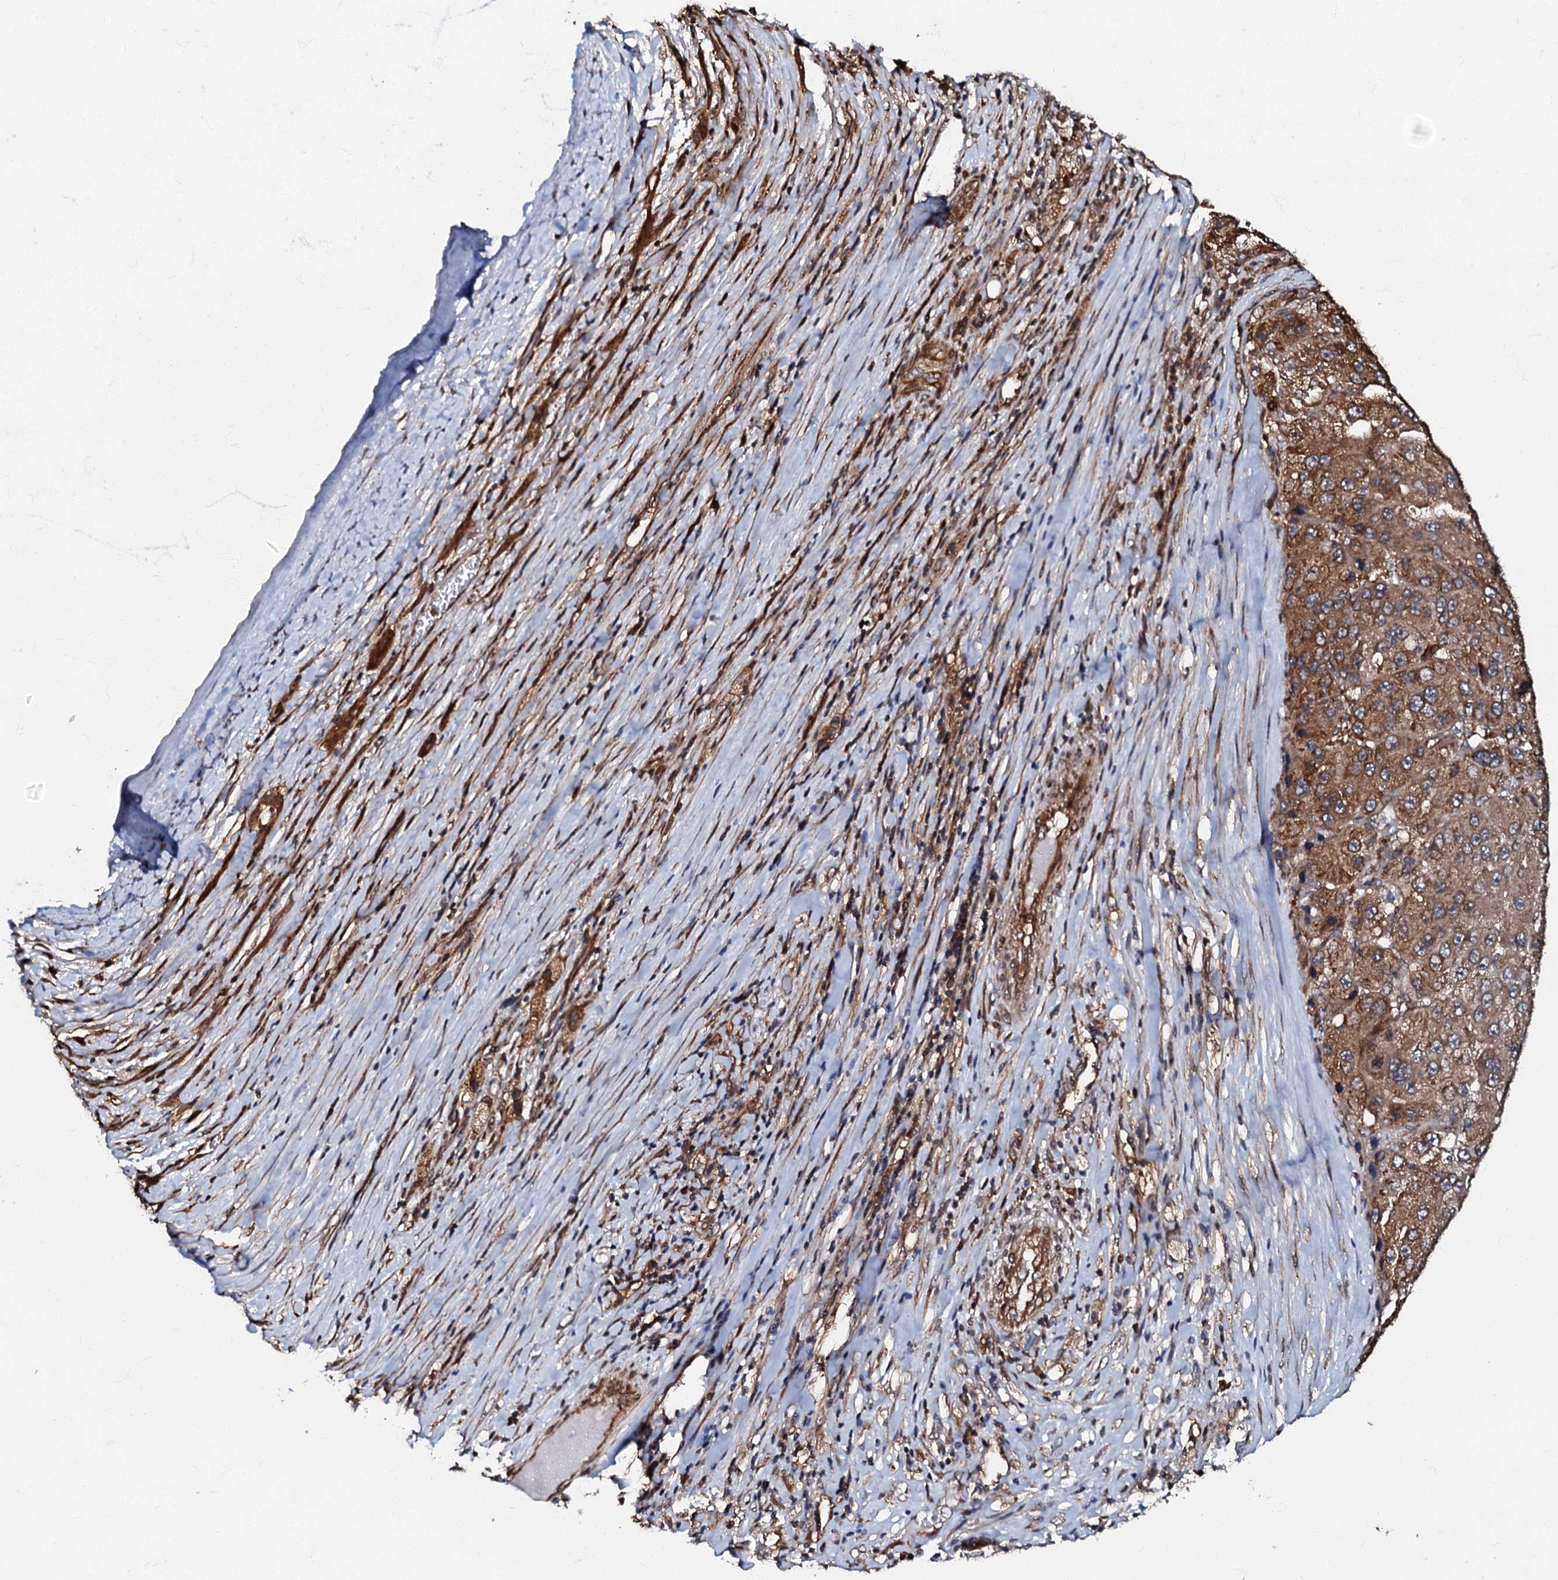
{"staining": {"intensity": "moderate", "quantity": ">75%", "location": "cytoplasmic/membranous"}, "tissue": "liver cancer", "cell_type": "Tumor cells", "image_type": "cancer", "snomed": [{"axis": "morphology", "description": "Carcinoma, Hepatocellular, NOS"}, {"axis": "topography", "description": "Liver"}], "caption": "Hepatocellular carcinoma (liver) stained with a brown dye exhibits moderate cytoplasmic/membranous positive expression in approximately >75% of tumor cells.", "gene": "OSBP", "patient": {"sex": "female", "age": 73}}